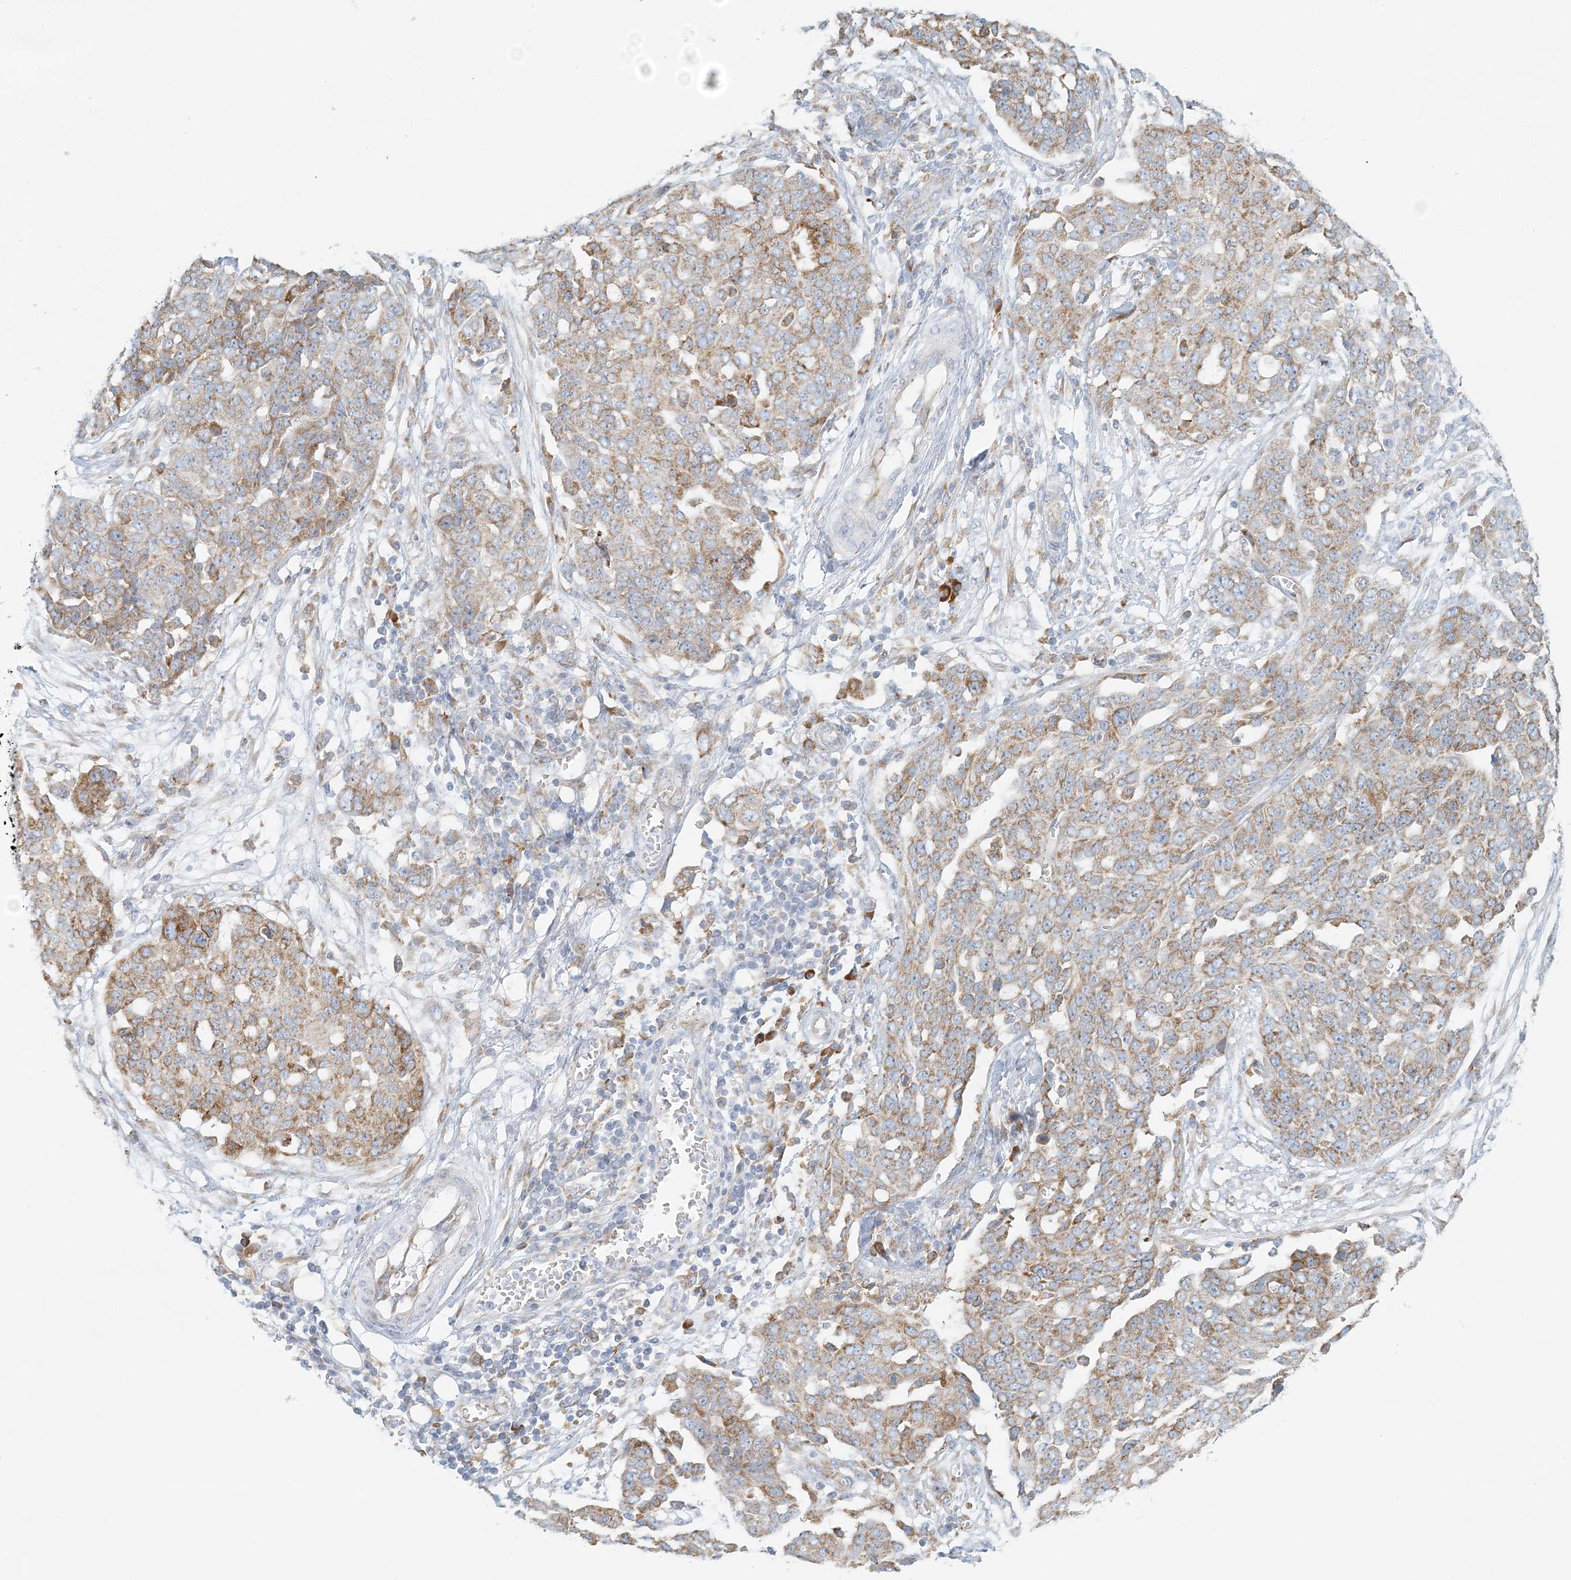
{"staining": {"intensity": "moderate", "quantity": ">75%", "location": "cytoplasmic/membranous"}, "tissue": "ovarian cancer", "cell_type": "Tumor cells", "image_type": "cancer", "snomed": [{"axis": "morphology", "description": "Cystadenocarcinoma, serous, NOS"}, {"axis": "topography", "description": "Soft tissue"}, {"axis": "topography", "description": "Ovary"}], "caption": "IHC photomicrograph of neoplastic tissue: serous cystadenocarcinoma (ovarian) stained using IHC reveals medium levels of moderate protein expression localized specifically in the cytoplasmic/membranous of tumor cells, appearing as a cytoplasmic/membranous brown color.", "gene": "STK11IP", "patient": {"sex": "female", "age": 57}}